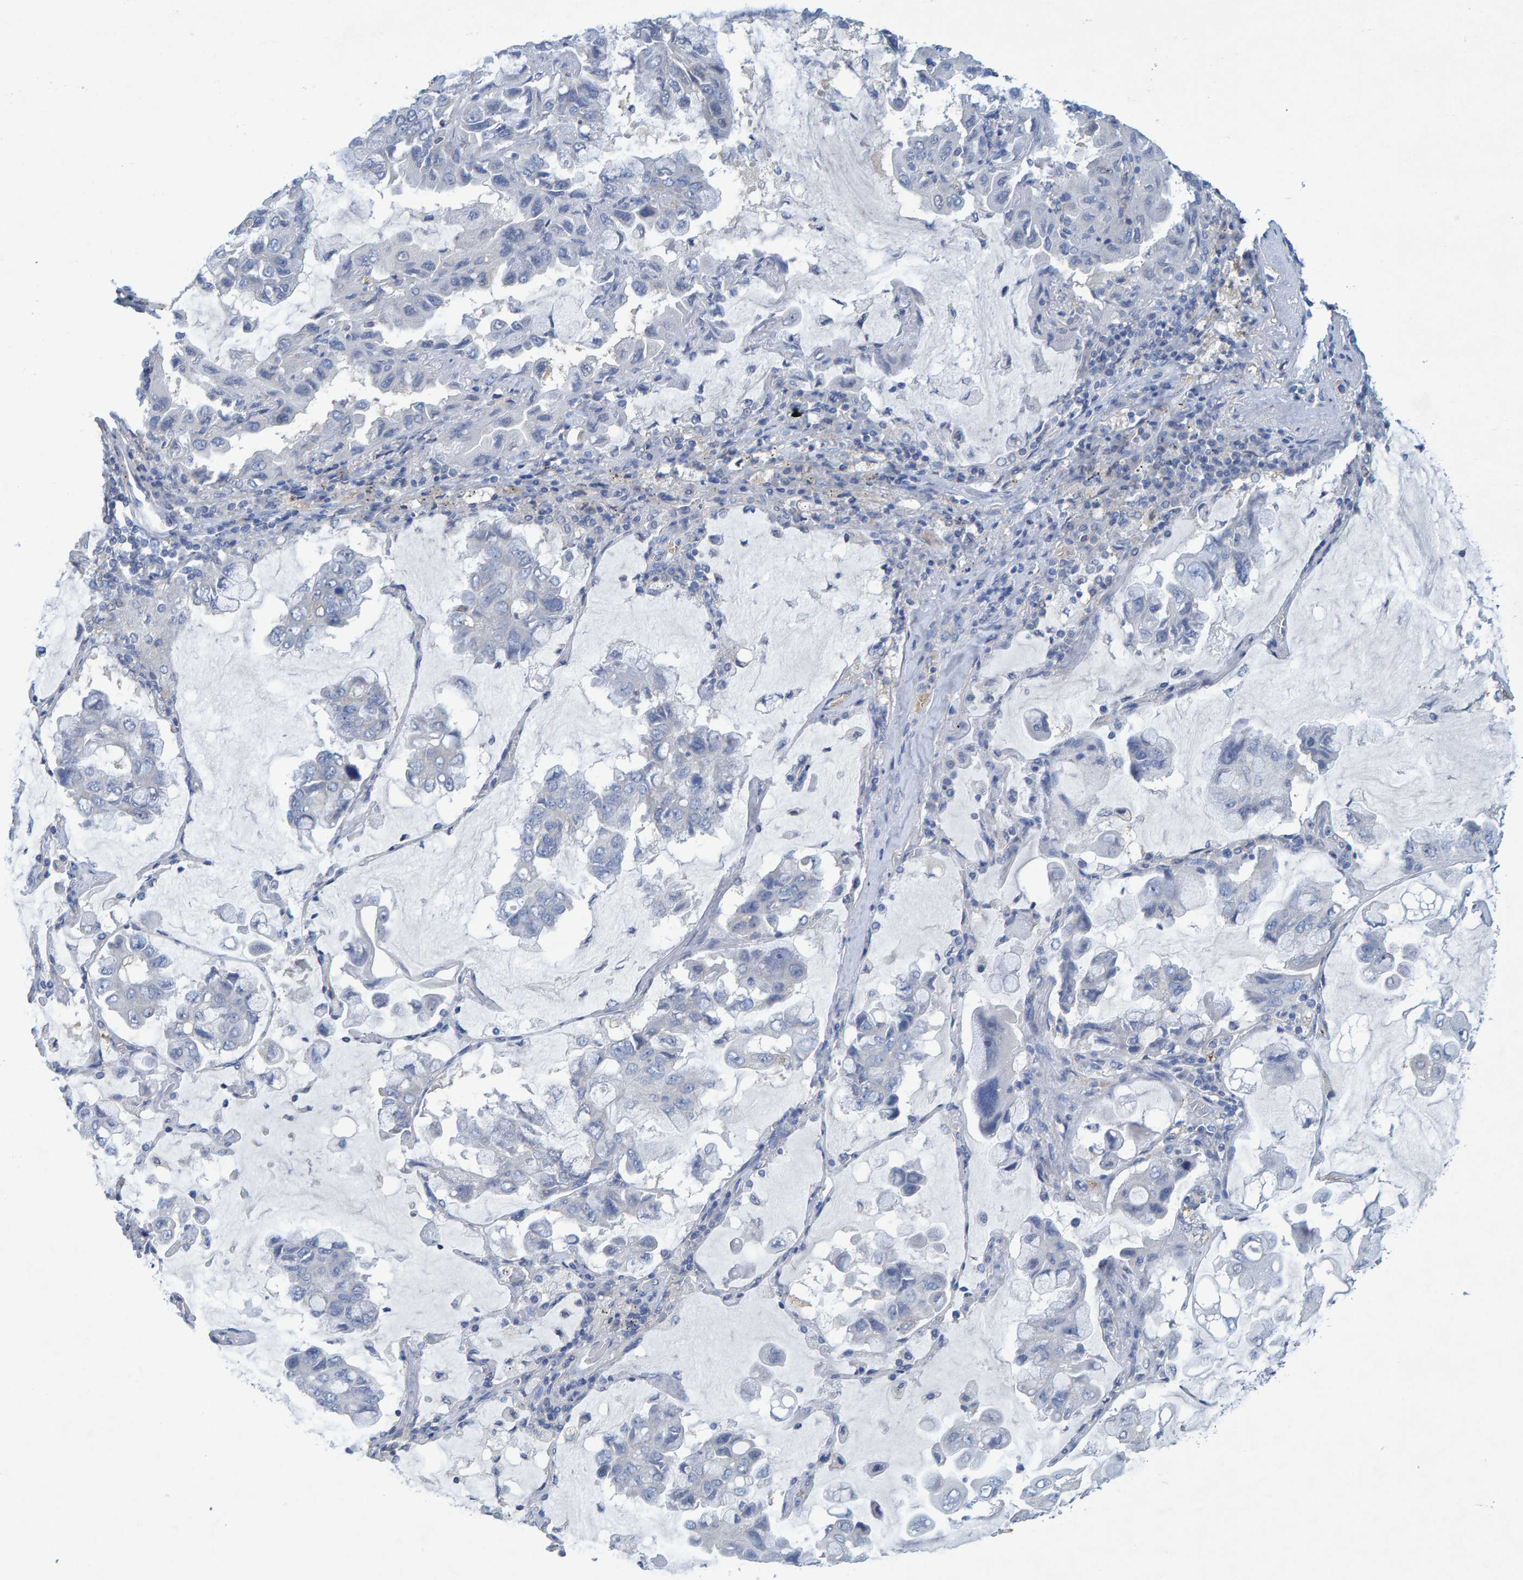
{"staining": {"intensity": "negative", "quantity": "none", "location": "none"}, "tissue": "lung cancer", "cell_type": "Tumor cells", "image_type": "cancer", "snomed": [{"axis": "morphology", "description": "Adenocarcinoma, NOS"}, {"axis": "topography", "description": "Lung"}], "caption": "DAB (3,3'-diaminobenzidine) immunohistochemical staining of lung cancer displays no significant positivity in tumor cells.", "gene": "ALAD", "patient": {"sex": "male", "age": 64}}